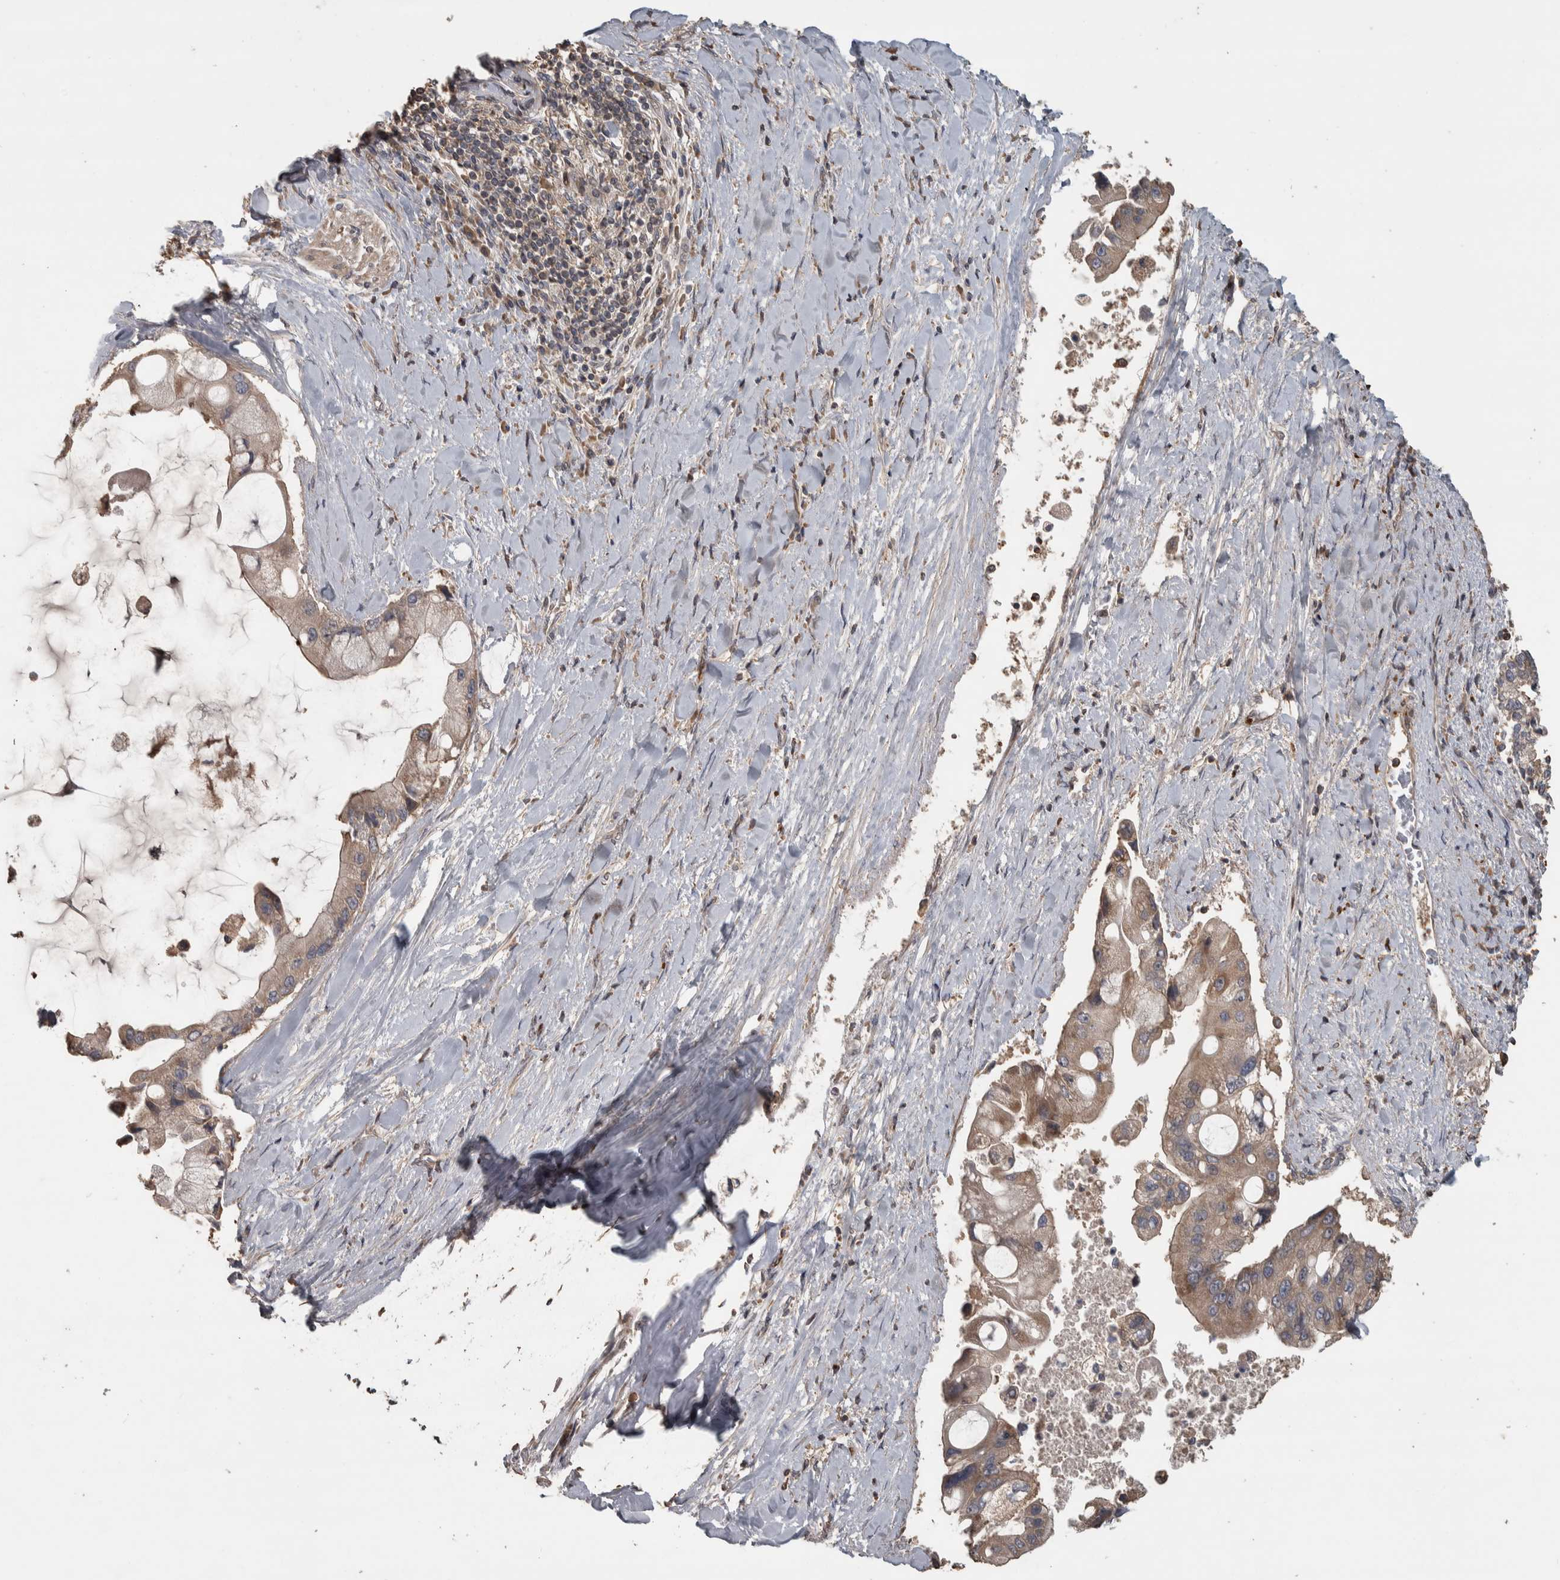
{"staining": {"intensity": "moderate", "quantity": ">75%", "location": "cytoplasmic/membranous"}, "tissue": "liver cancer", "cell_type": "Tumor cells", "image_type": "cancer", "snomed": [{"axis": "morphology", "description": "Cholangiocarcinoma"}, {"axis": "topography", "description": "Liver"}], "caption": "An immunohistochemistry photomicrograph of tumor tissue is shown. Protein staining in brown labels moderate cytoplasmic/membranous positivity in liver cancer (cholangiocarcinoma) within tumor cells.", "gene": "ERAL1", "patient": {"sex": "male", "age": 50}}